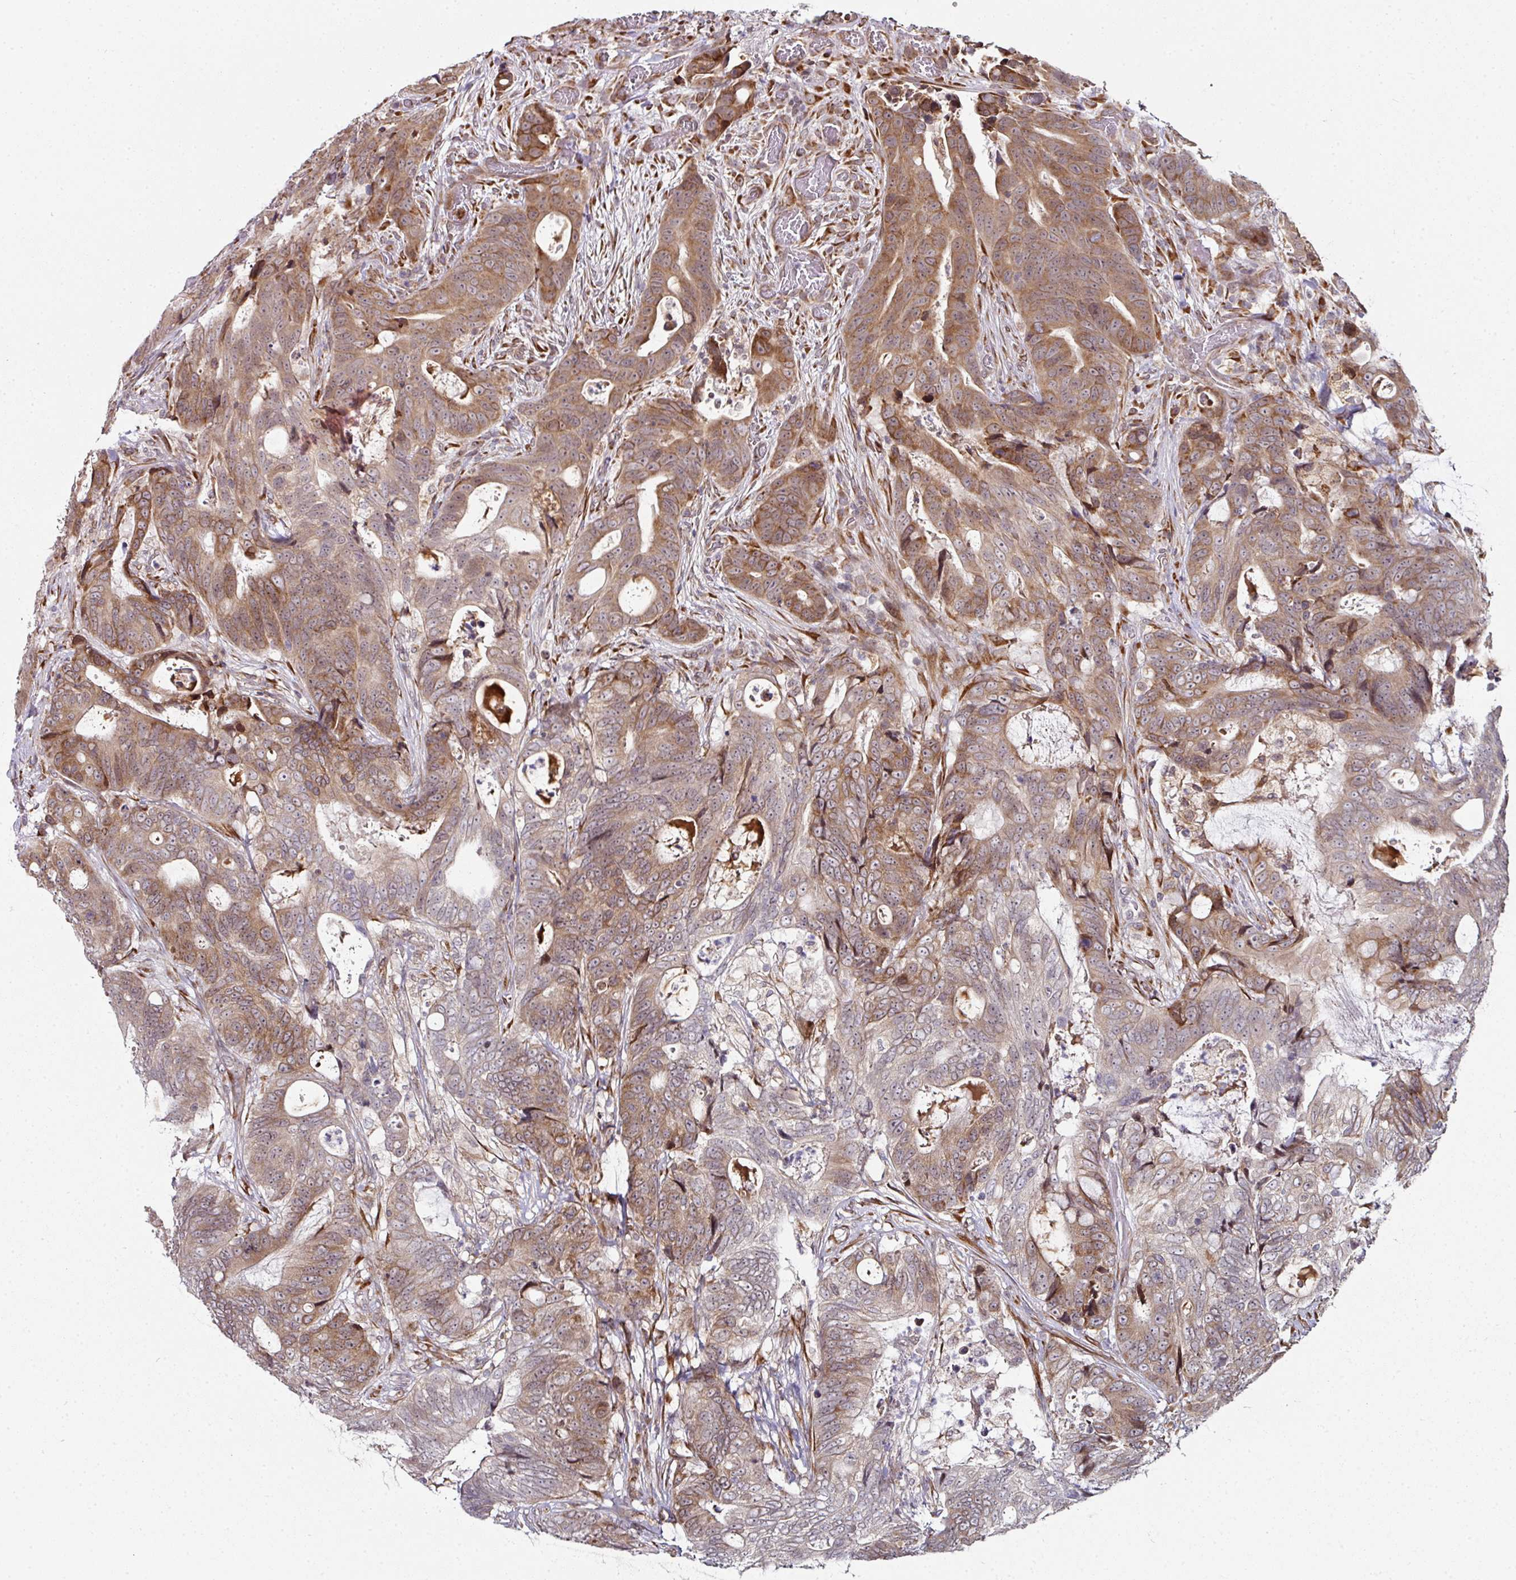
{"staining": {"intensity": "moderate", "quantity": ">75%", "location": "cytoplasmic/membranous"}, "tissue": "colorectal cancer", "cell_type": "Tumor cells", "image_type": "cancer", "snomed": [{"axis": "morphology", "description": "Adenocarcinoma, NOS"}, {"axis": "topography", "description": "Colon"}], "caption": "Immunohistochemistry (DAB) staining of human adenocarcinoma (colorectal) shows moderate cytoplasmic/membranous protein positivity in approximately >75% of tumor cells. Ihc stains the protein in brown and the nuclei are stained blue.", "gene": "APOLD1", "patient": {"sex": "female", "age": 82}}